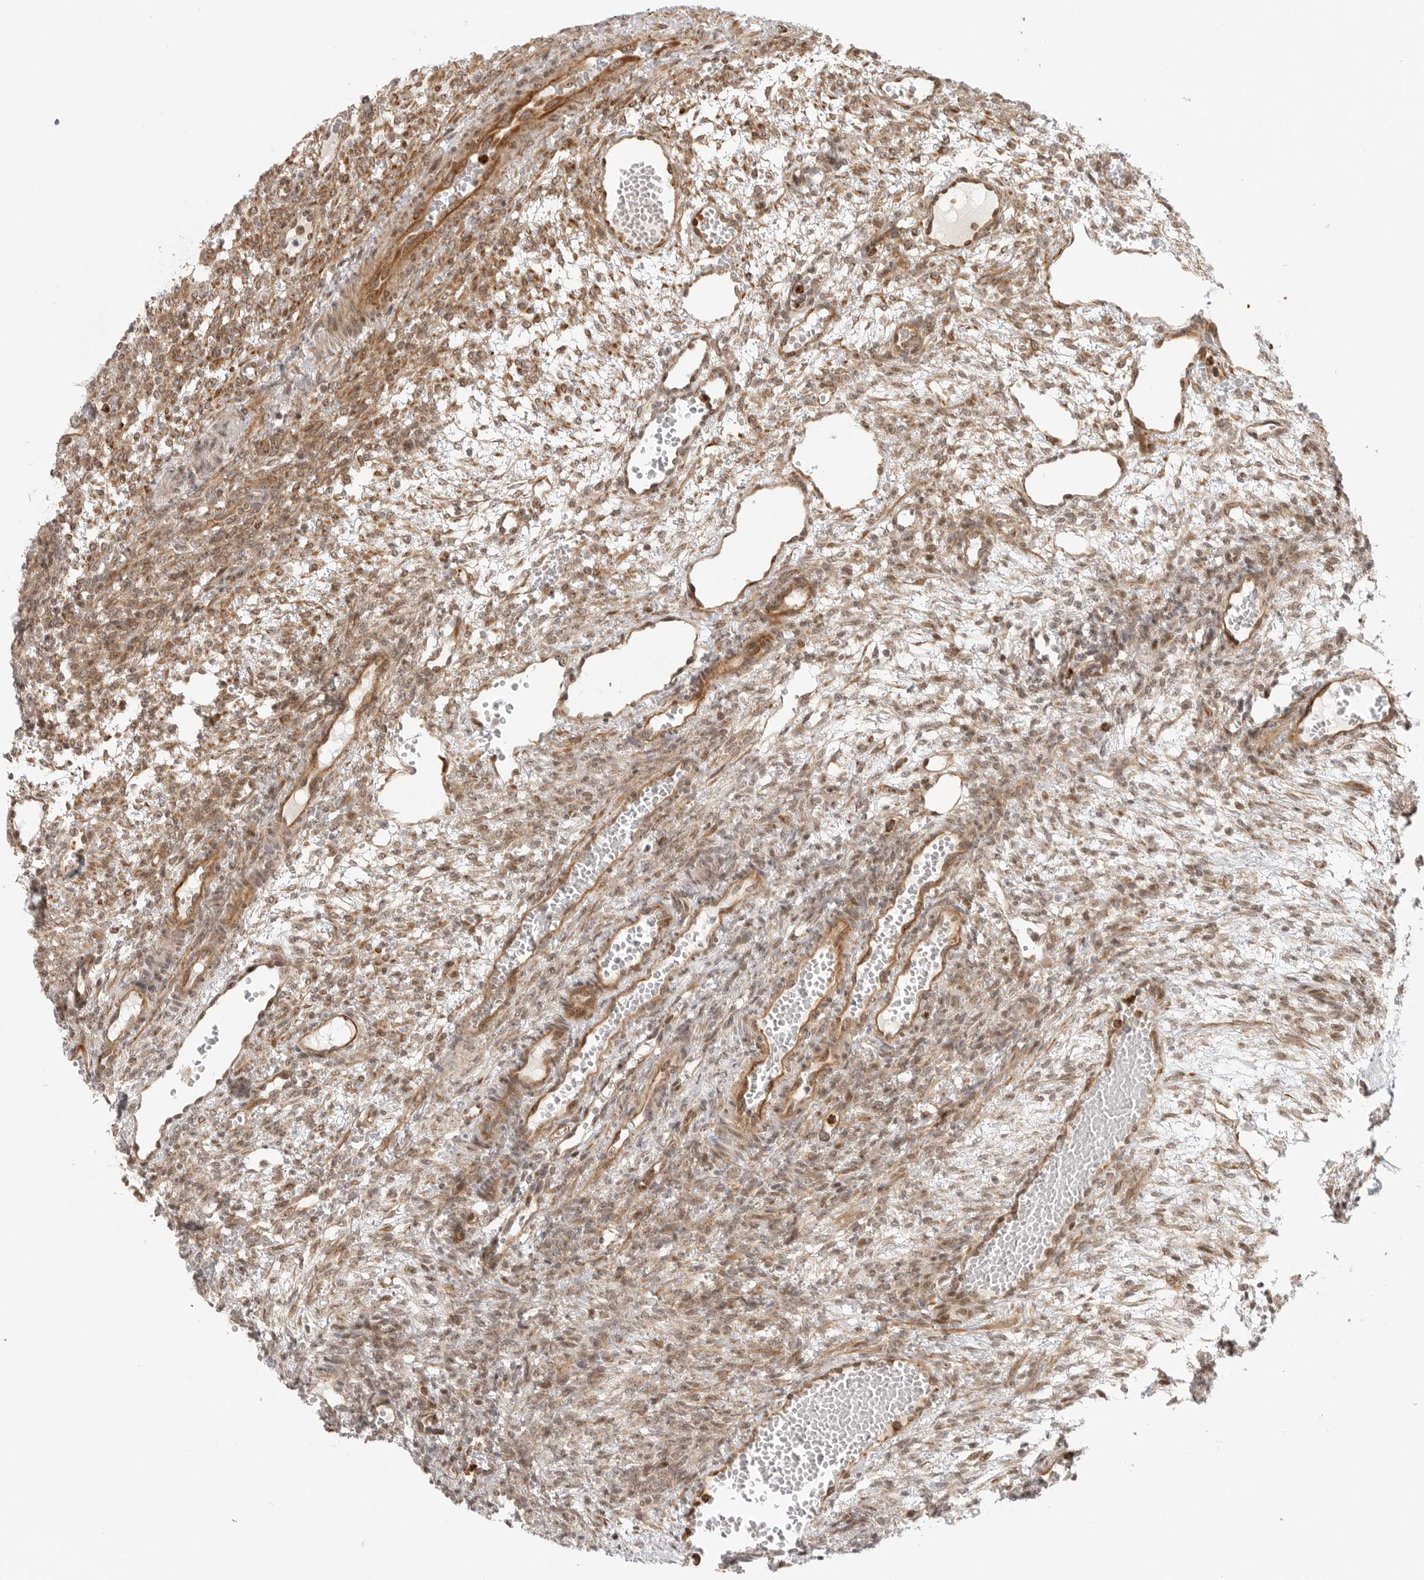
{"staining": {"intensity": "moderate", "quantity": "25%-75%", "location": "cytoplasmic/membranous,nuclear"}, "tissue": "ovary", "cell_type": "Ovarian stroma cells", "image_type": "normal", "snomed": [{"axis": "morphology", "description": "Normal tissue, NOS"}, {"axis": "topography", "description": "Ovary"}], "caption": "Moderate cytoplasmic/membranous,nuclear expression is seen in approximately 25%-75% of ovarian stroma cells in benign ovary.", "gene": "DSCC1", "patient": {"sex": "female", "age": 34}}